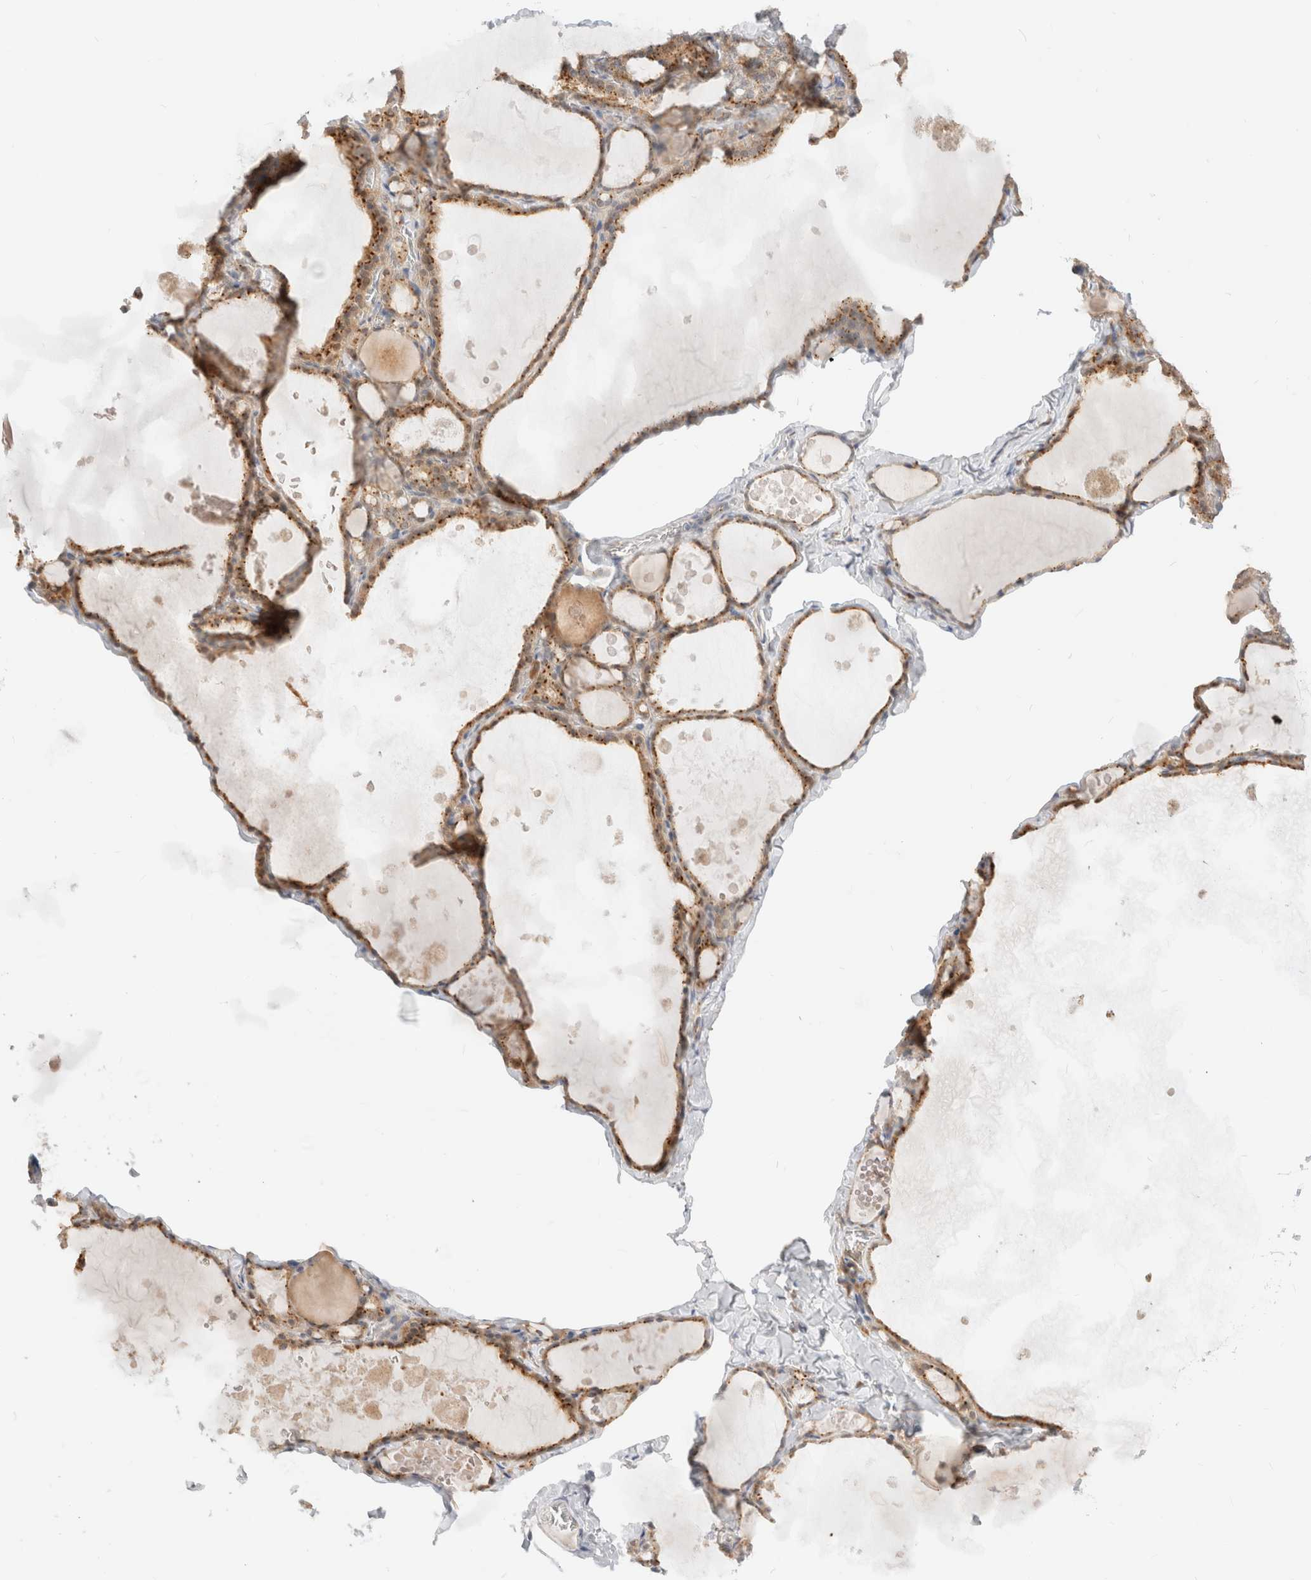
{"staining": {"intensity": "moderate", "quantity": ">75%", "location": "cytoplasmic/membranous"}, "tissue": "thyroid gland", "cell_type": "Glandular cells", "image_type": "normal", "snomed": [{"axis": "morphology", "description": "Normal tissue, NOS"}, {"axis": "topography", "description": "Thyroid gland"}], "caption": "This is a micrograph of immunohistochemistry staining of normal thyroid gland, which shows moderate expression in the cytoplasmic/membranous of glandular cells.", "gene": "EFCAB13", "patient": {"sex": "male", "age": 56}}